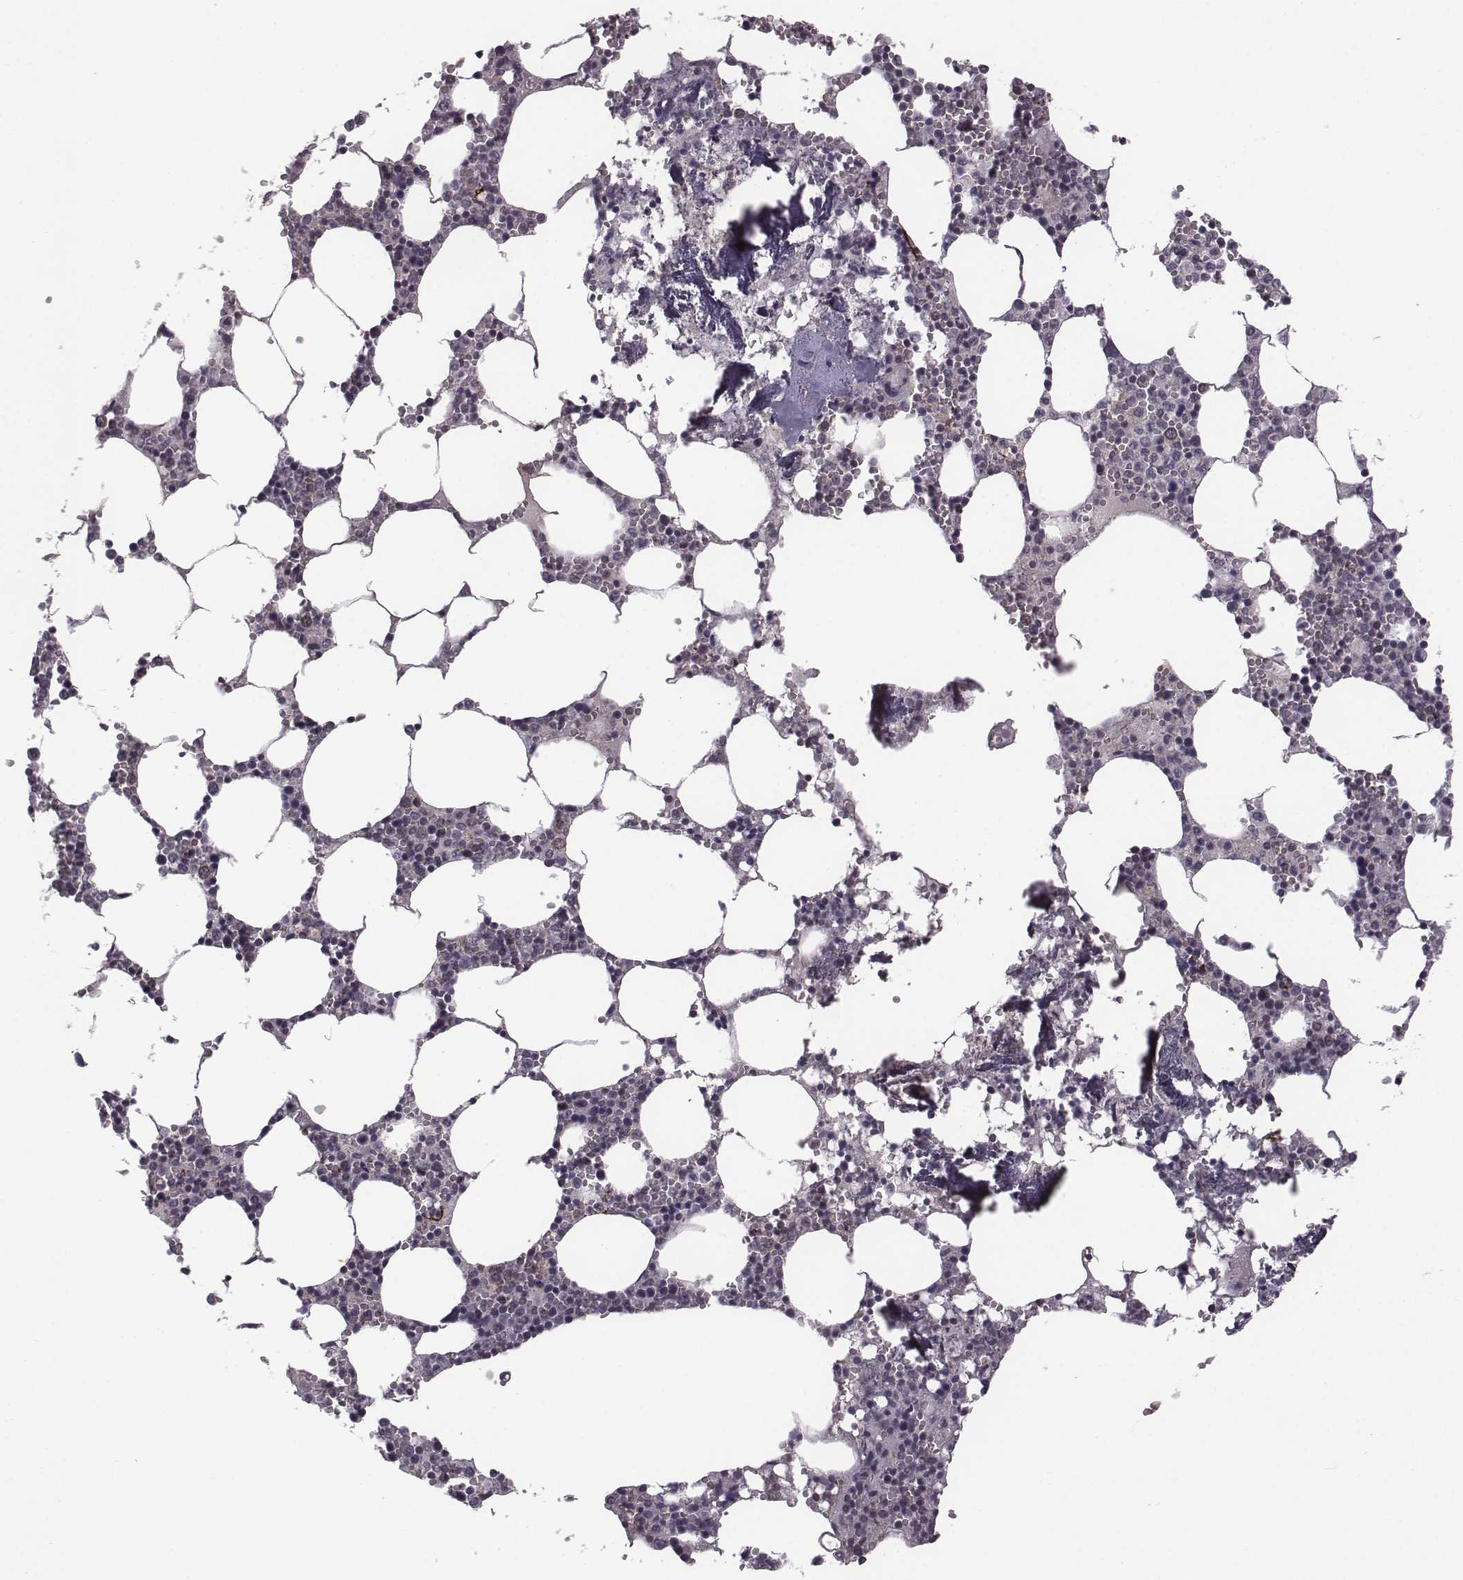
{"staining": {"intensity": "negative", "quantity": "none", "location": "none"}, "tissue": "bone marrow", "cell_type": "Hematopoietic cells", "image_type": "normal", "snomed": [{"axis": "morphology", "description": "Normal tissue, NOS"}, {"axis": "topography", "description": "Bone marrow"}], "caption": "An immunohistochemistry photomicrograph of normal bone marrow is shown. There is no staining in hematopoietic cells of bone marrow. Nuclei are stained in blue.", "gene": "BICDL1", "patient": {"sex": "female", "age": 64}}